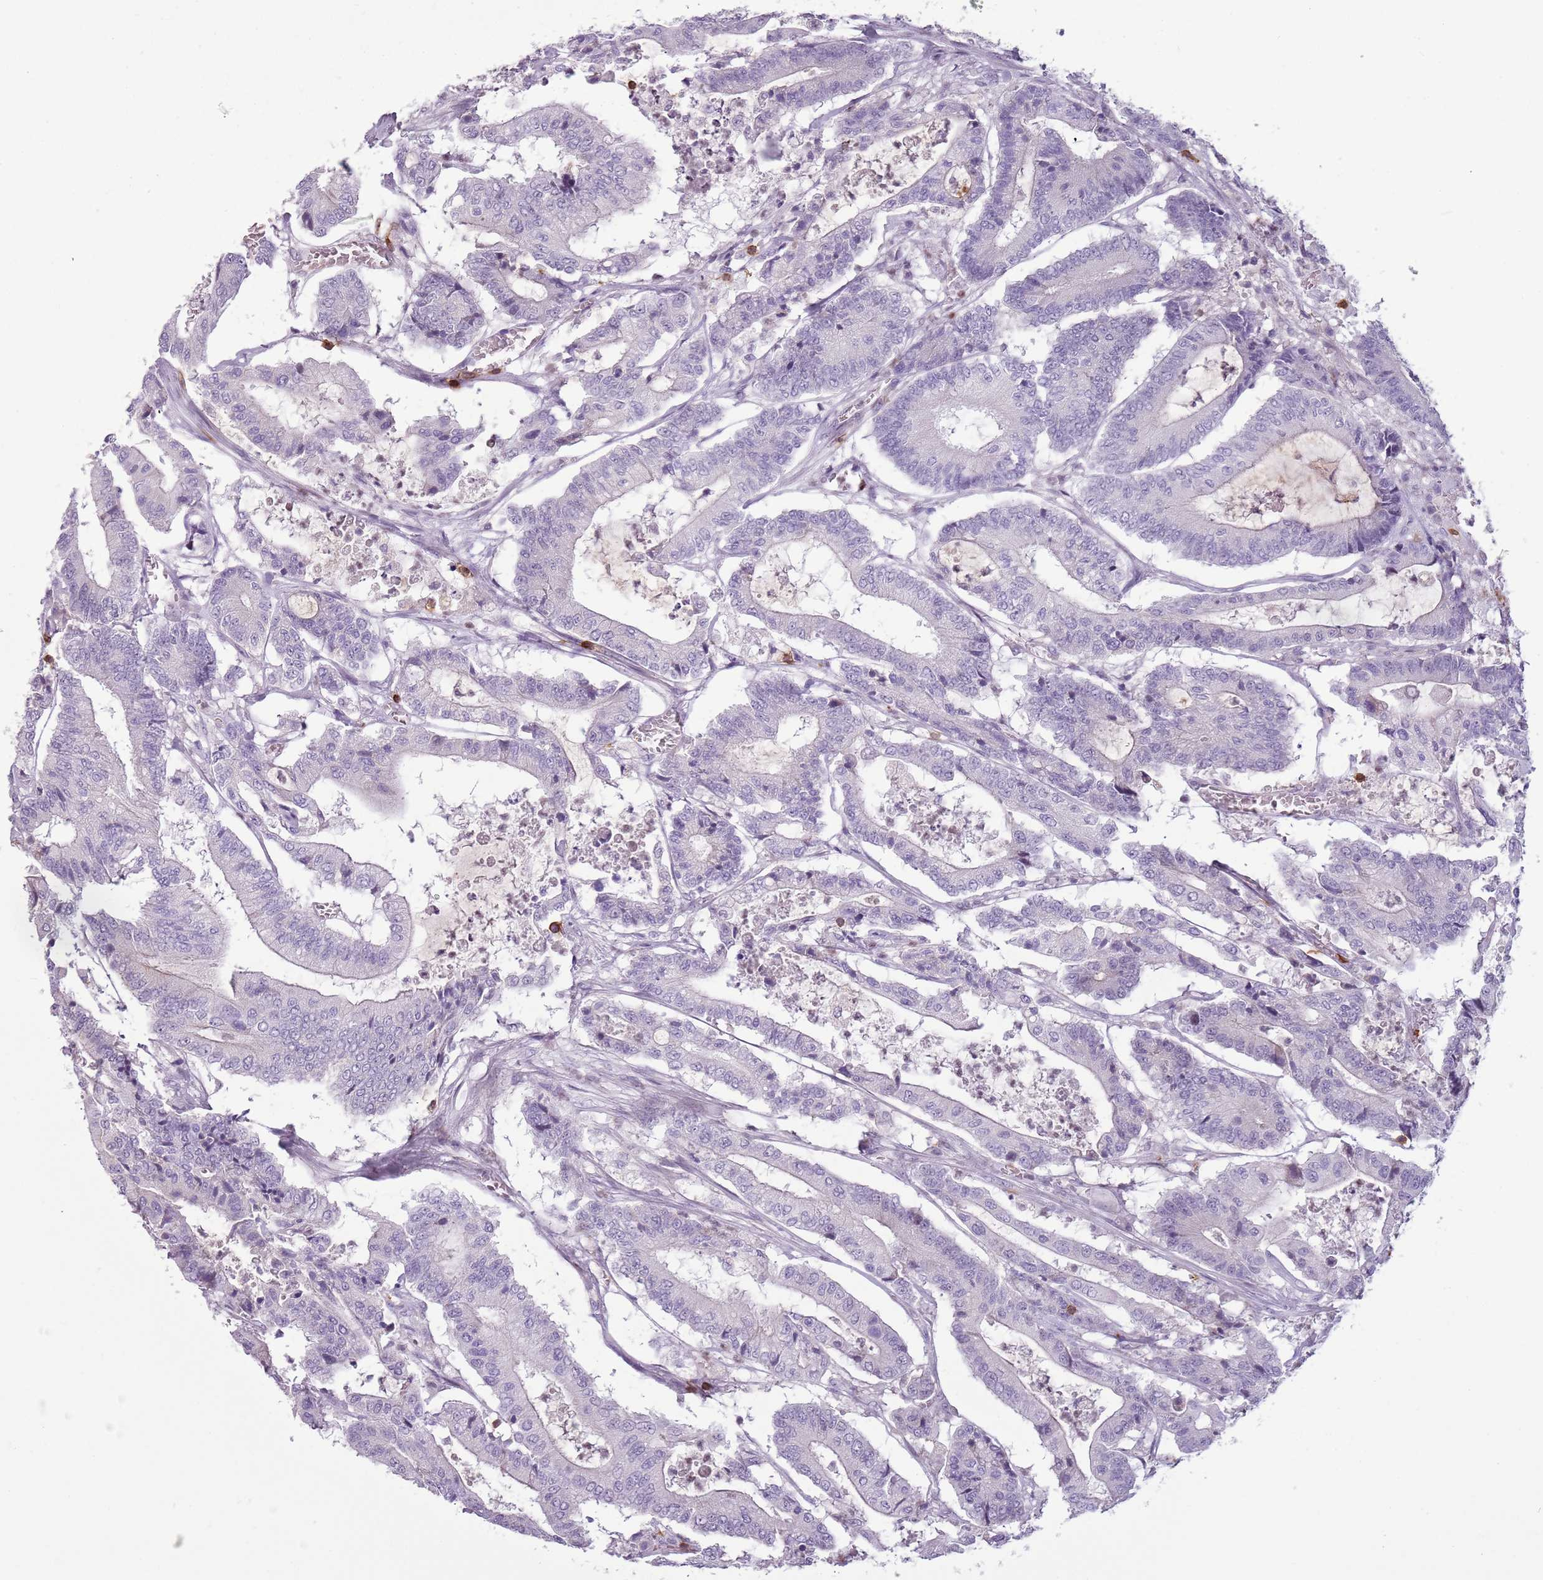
{"staining": {"intensity": "negative", "quantity": "none", "location": "none"}, "tissue": "colorectal cancer", "cell_type": "Tumor cells", "image_type": "cancer", "snomed": [{"axis": "morphology", "description": "Adenocarcinoma, NOS"}, {"axis": "topography", "description": "Colon"}], "caption": "Human colorectal cancer (adenocarcinoma) stained for a protein using immunohistochemistry (IHC) shows no expression in tumor cells.", "gene": "ZNF583", "patient": {"sex": "female", "age": 84}}